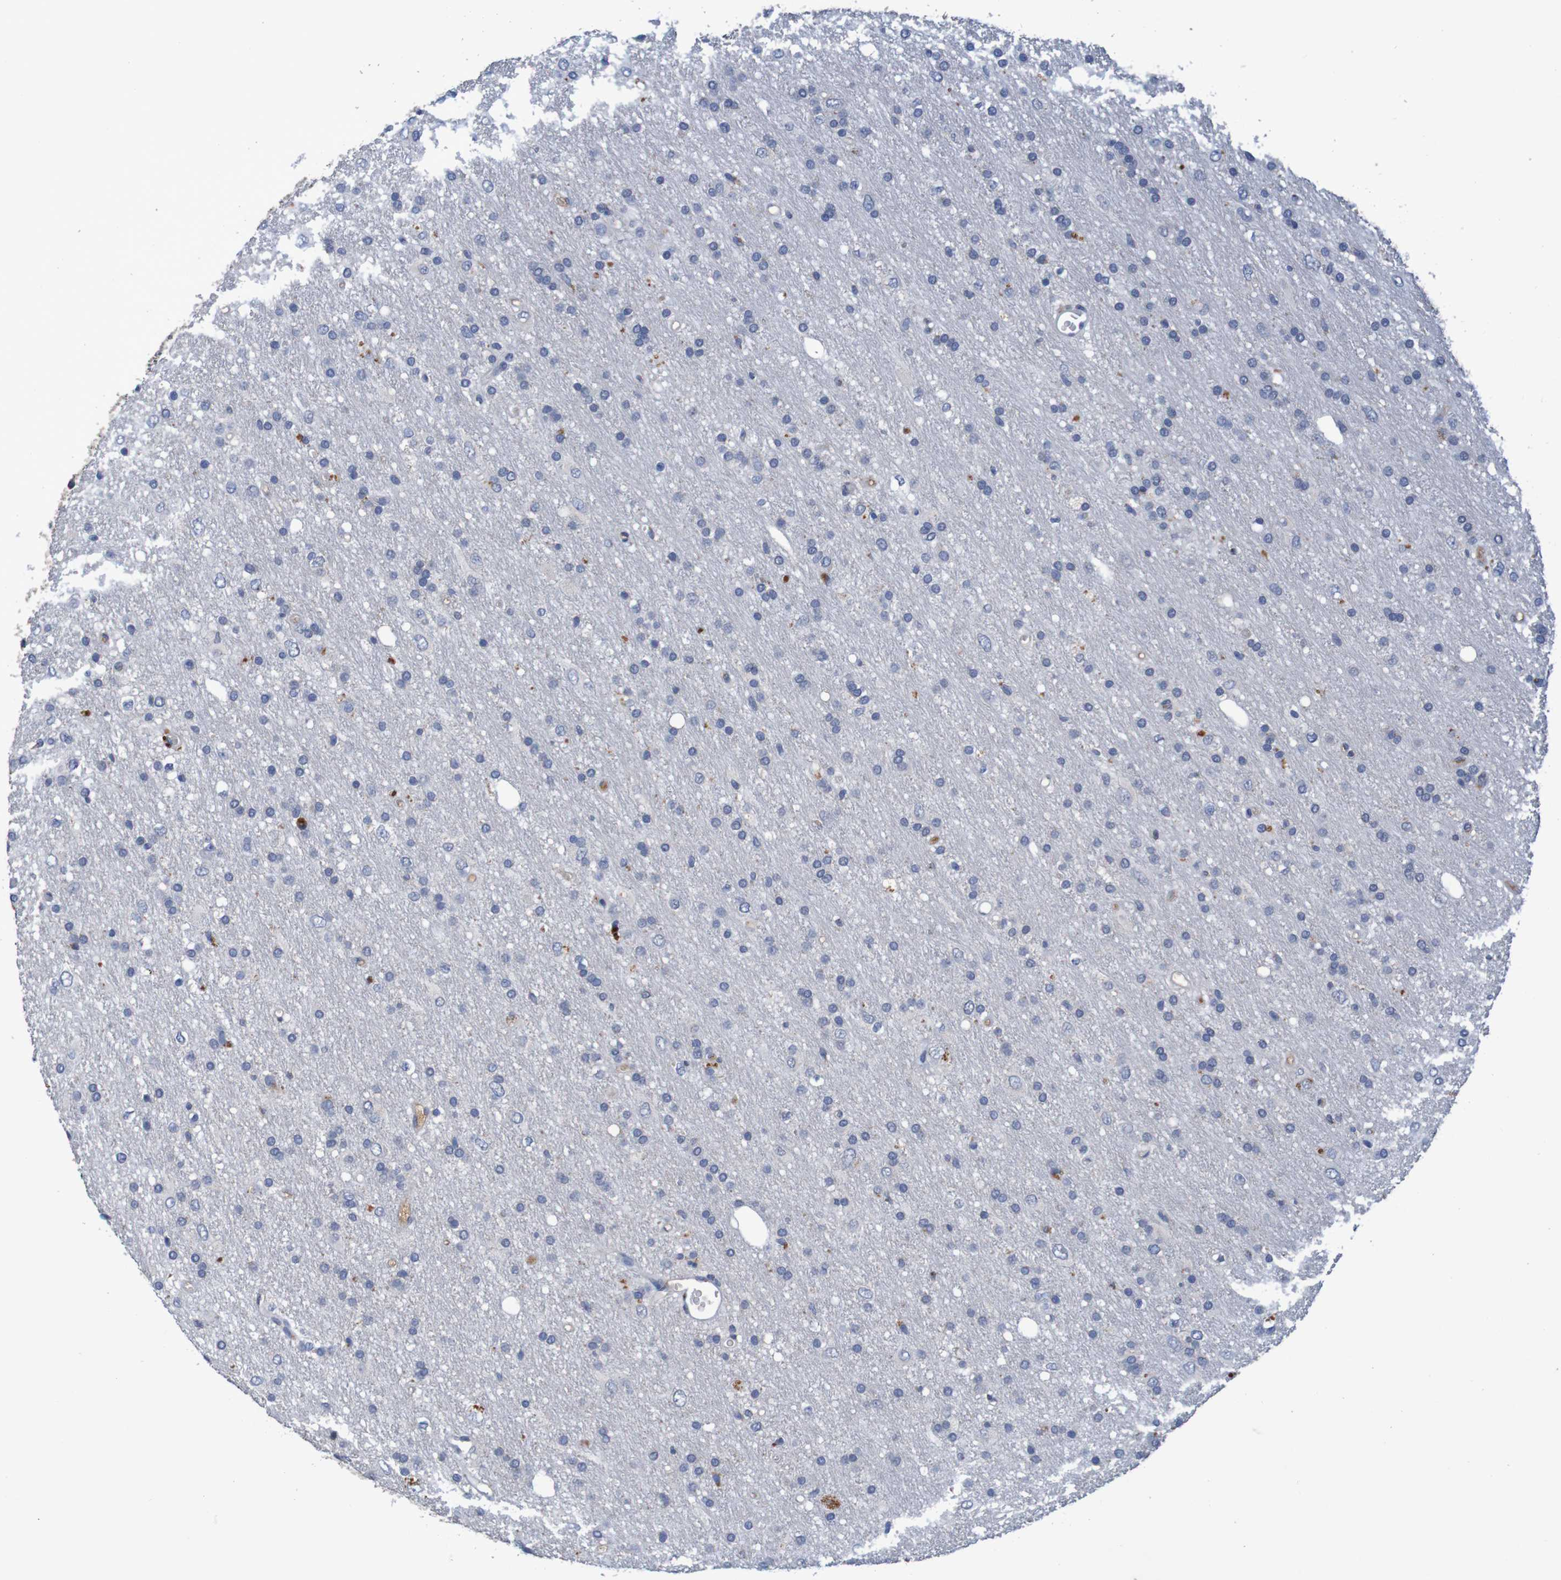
{"staining": {"intensity": "weak", "quantity": "<25%", "location": "cytoplasmic/membranous"}, "tissue": "glioma", "cell_type": "Tumor cells", "image_type": "cancer", "snomed": [{"axis": "morphology", "description": "Glioma, malignant, Low grade"}, {"axis": "topography", "description": "Brain"}], "caption": "Glioma was stained to show a protein in brown. There is no significant staining in tumor cells. (Brightfield microscopy of DAB (3,3'-diaminobenzidine) immunohistochemistry (IHC) at high magnification).", "gene": "LTA", "patient": {"sex": "male", "age": 77}}